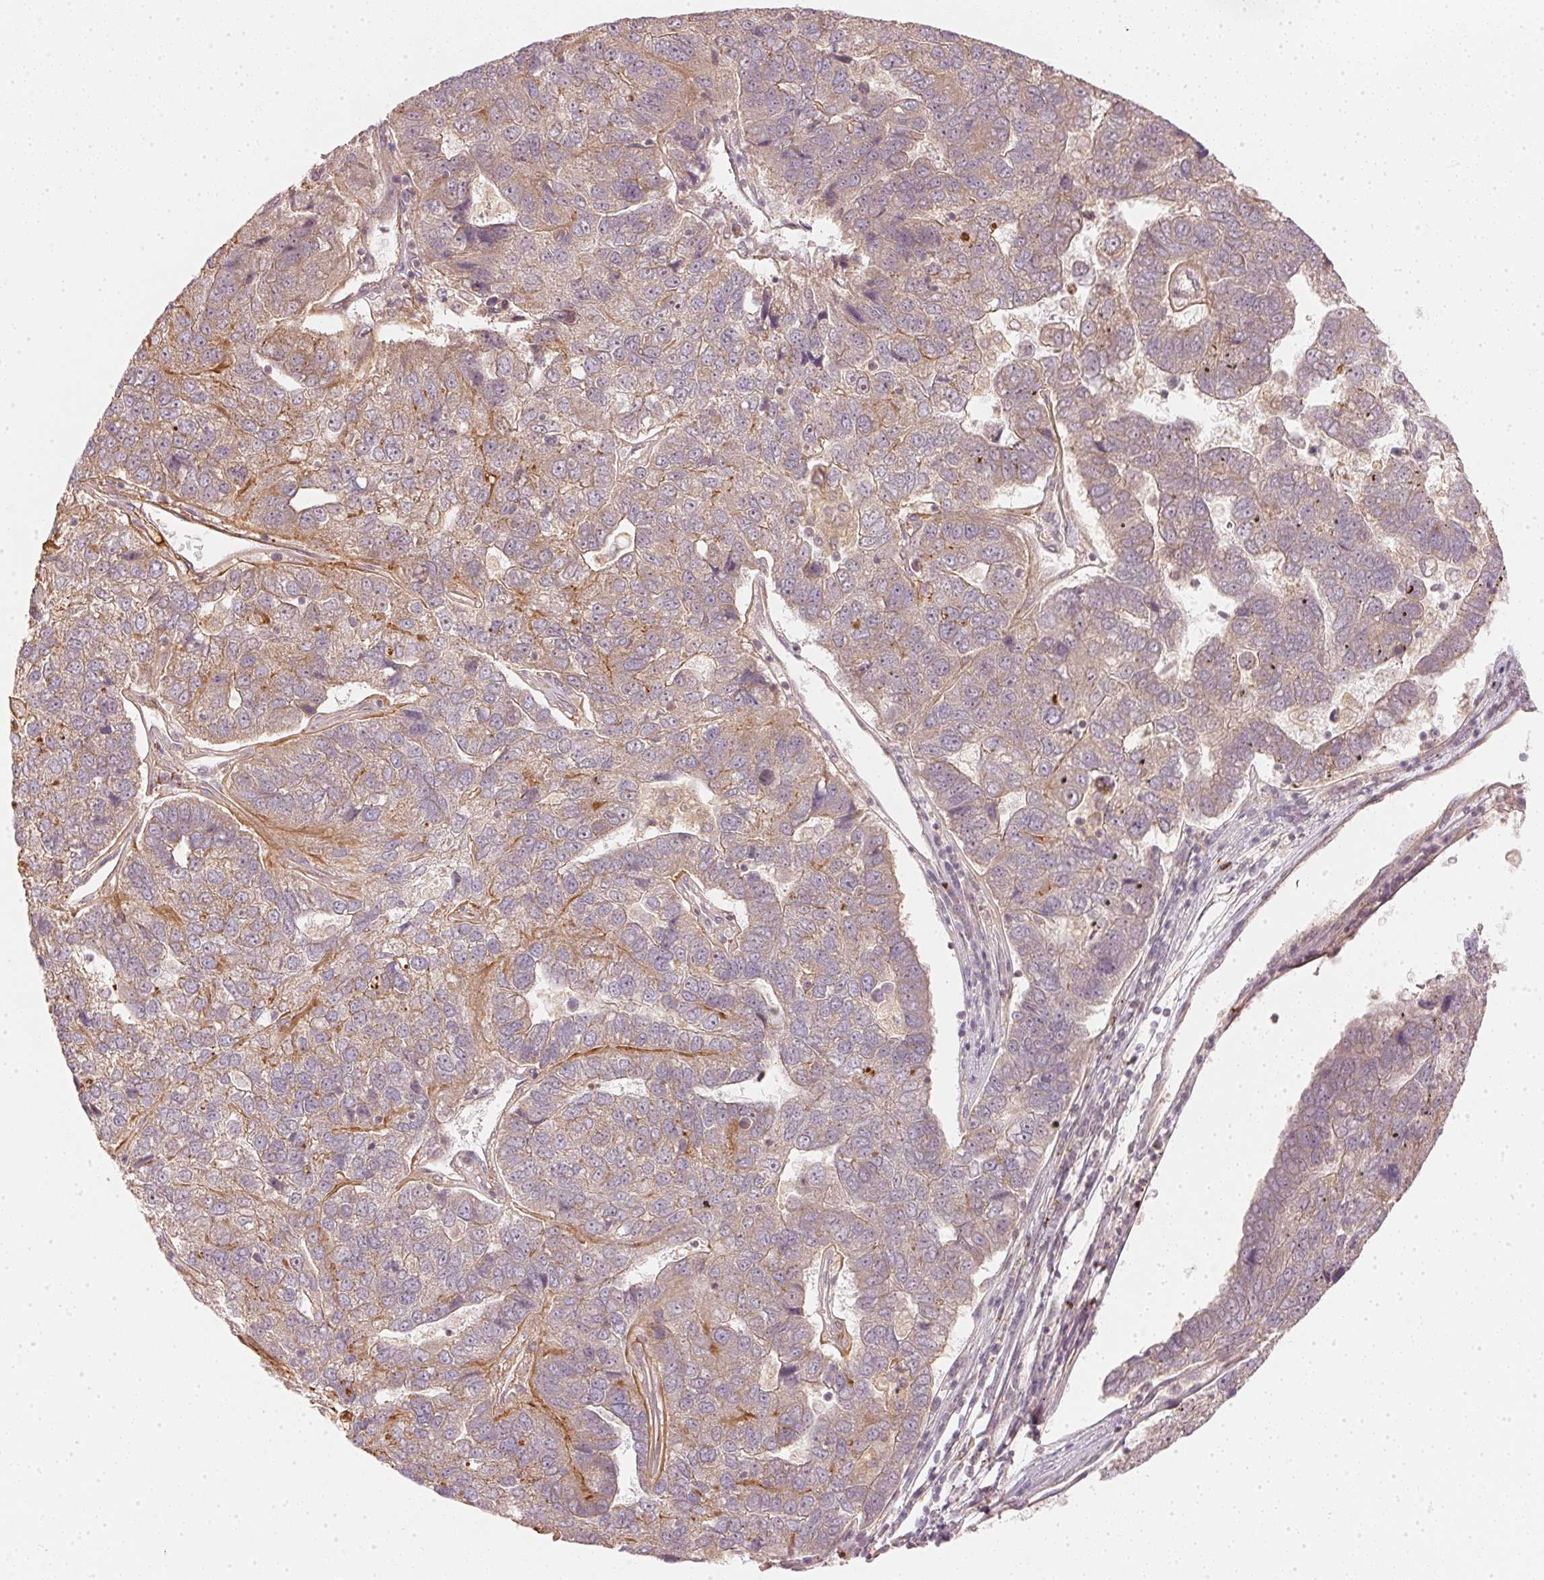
{"staining": {"intensity": "moderate", "quantity": "<25%", "location": "cytoplasmic/membranous"}, "tissue": "pancreatic cancer", "cell_type": "Tumor cells", "image_type": "cancer", "snomed": [{"axis": "morphology", "description": "Adenocarcinoma, NOS"}, {"axis": "topography", "description": "Pancreas"}], "caption": "High-magnification brightfield microscopy of pancreatic adenocarcinoma stained with DAB (brown) and counterstained with hematoxylin (blue). tumor cells exhibit moderate cytoplasmic/membranous positivity is appreciated in about<25% of cells. (DAB IHC with brightfield microscopy, high magnification).", "gene": "WDR54", "patient": {"sex": "female", "age": 61}}